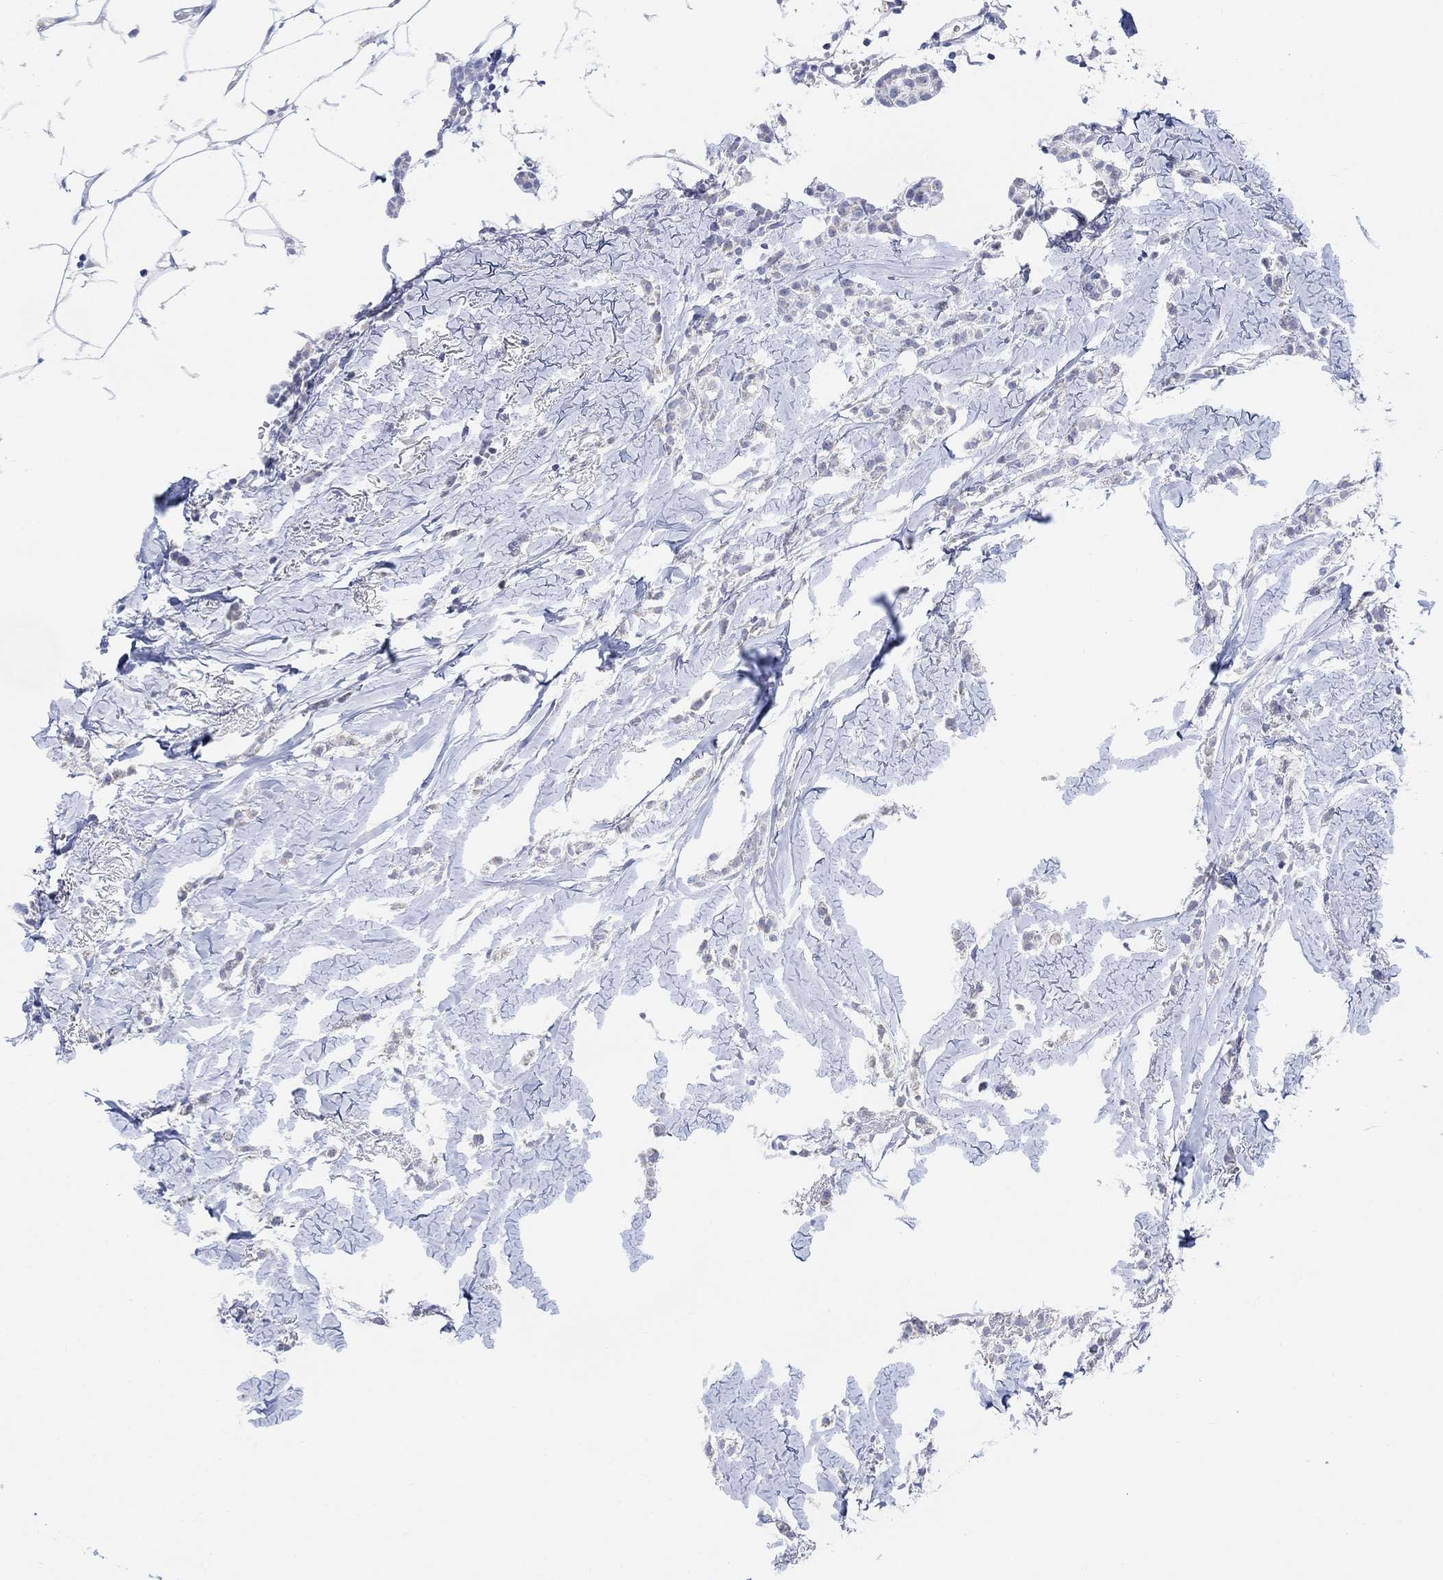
{"staining": {"intensity": "negative", "quantity": "none", "location": "none"}, "tissue": "breast cancer", "cell_type": "Tumor cells", "image_type": "cancer", "snomed": [{"axis": "morphology", "description": "Duct carcinoma"}, {"axis": "topography", "description": "Breast"}], "caption": "Protein analysis of breast cancer exhibits no significant expression in tumor cells.", "gene": "SYT12", "patient": {"sex": "female", "age": 85}}